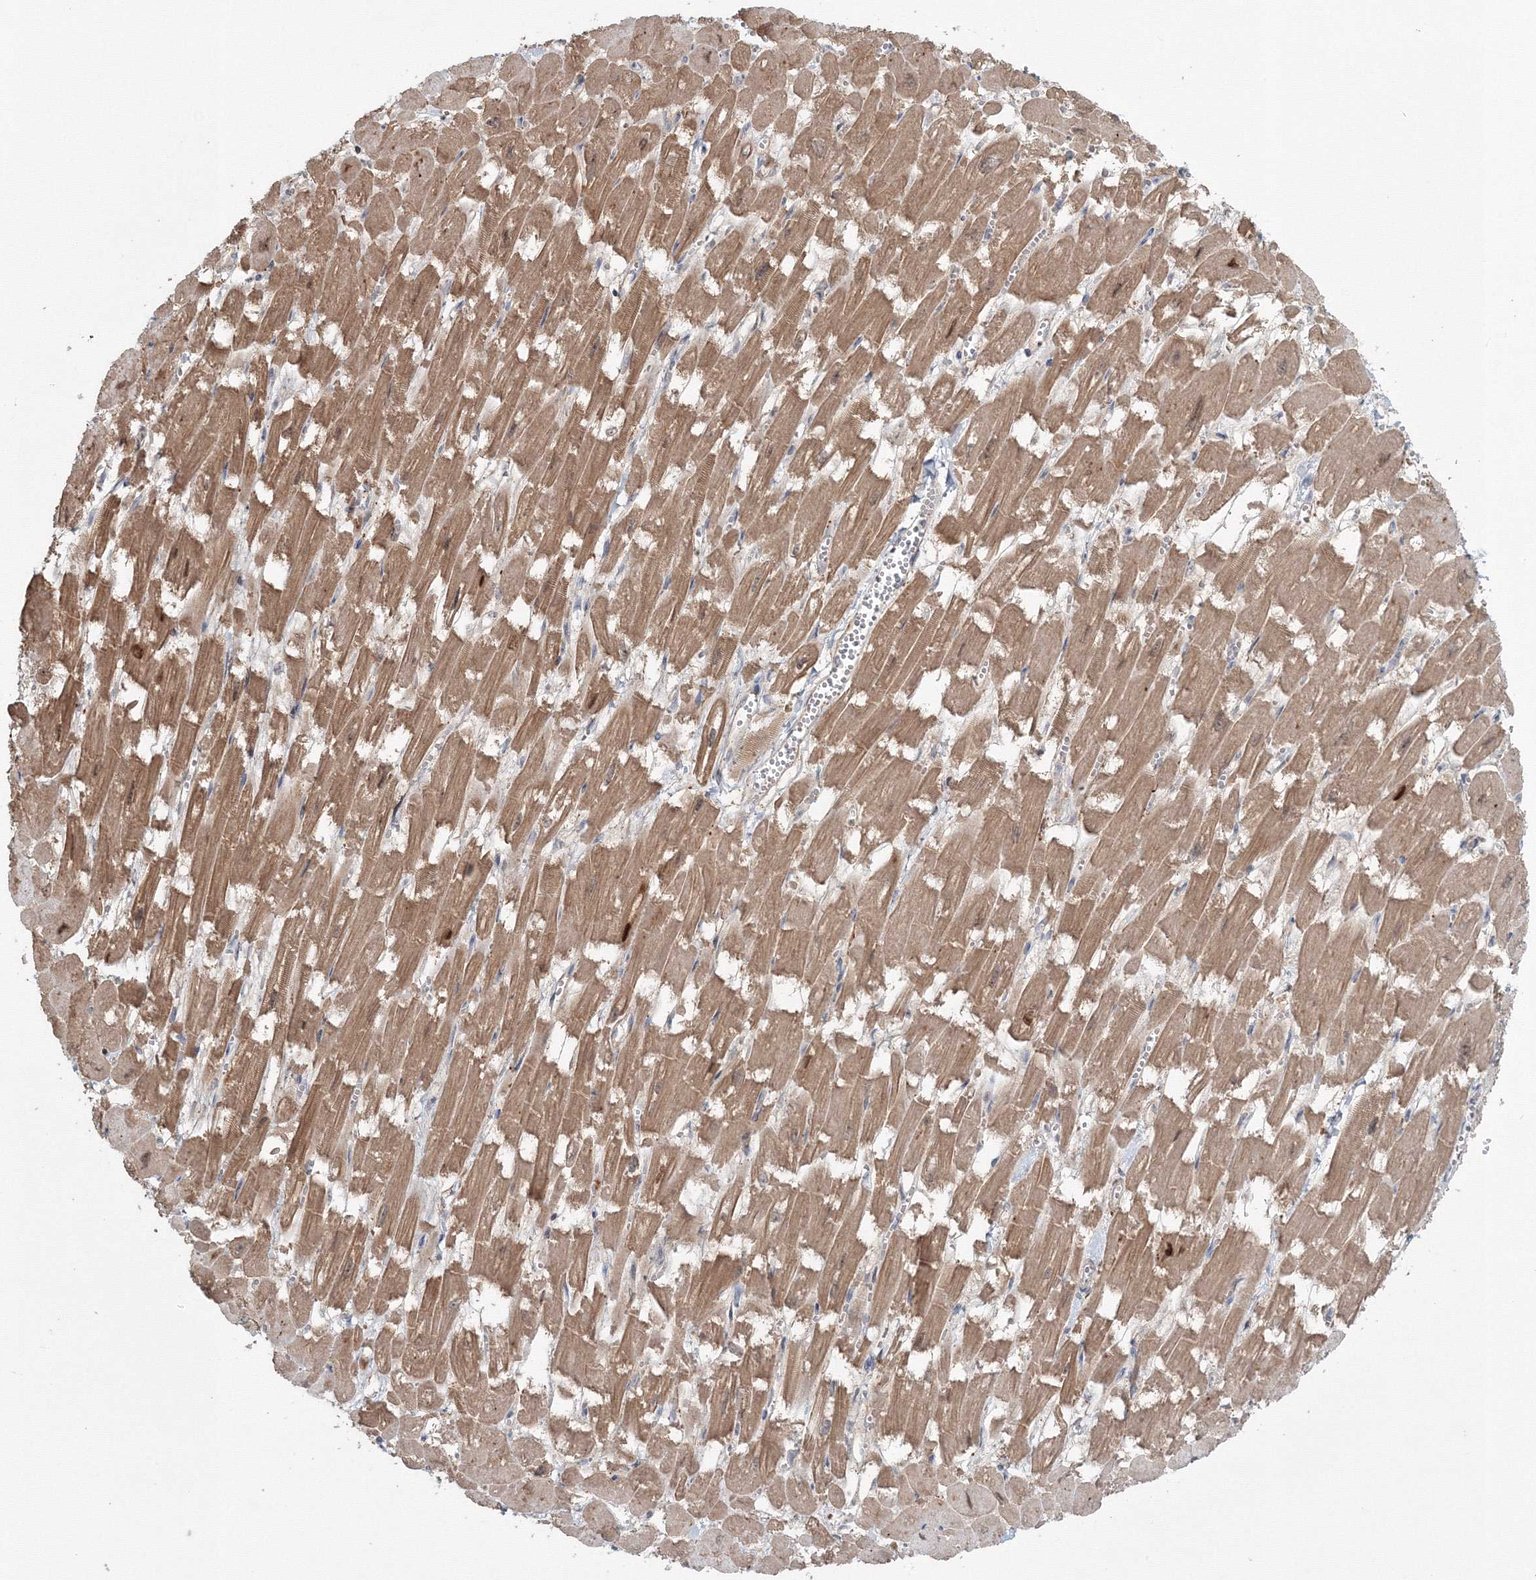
{"staining": {"intensity": "moderate", "quantity": ">75%", "location": "cytoplasmic/membranous"}, "tissue": "heart muscle", "cell_type": "Cardiomyocytes", "image_type": "normal", "snomed": [{"axis": "morphology", "description": "Normal tissue, NOS"}, {"axis": "topography", "description": "Heart"}], "caption": "Protein analysis of benign heart muscle demonstrates moderate cytoplasmic/membranous expression in about >75% of cardiomyocytes.", "gene": "MKRN2", "patient": {"sex": "male", "age": 54}}